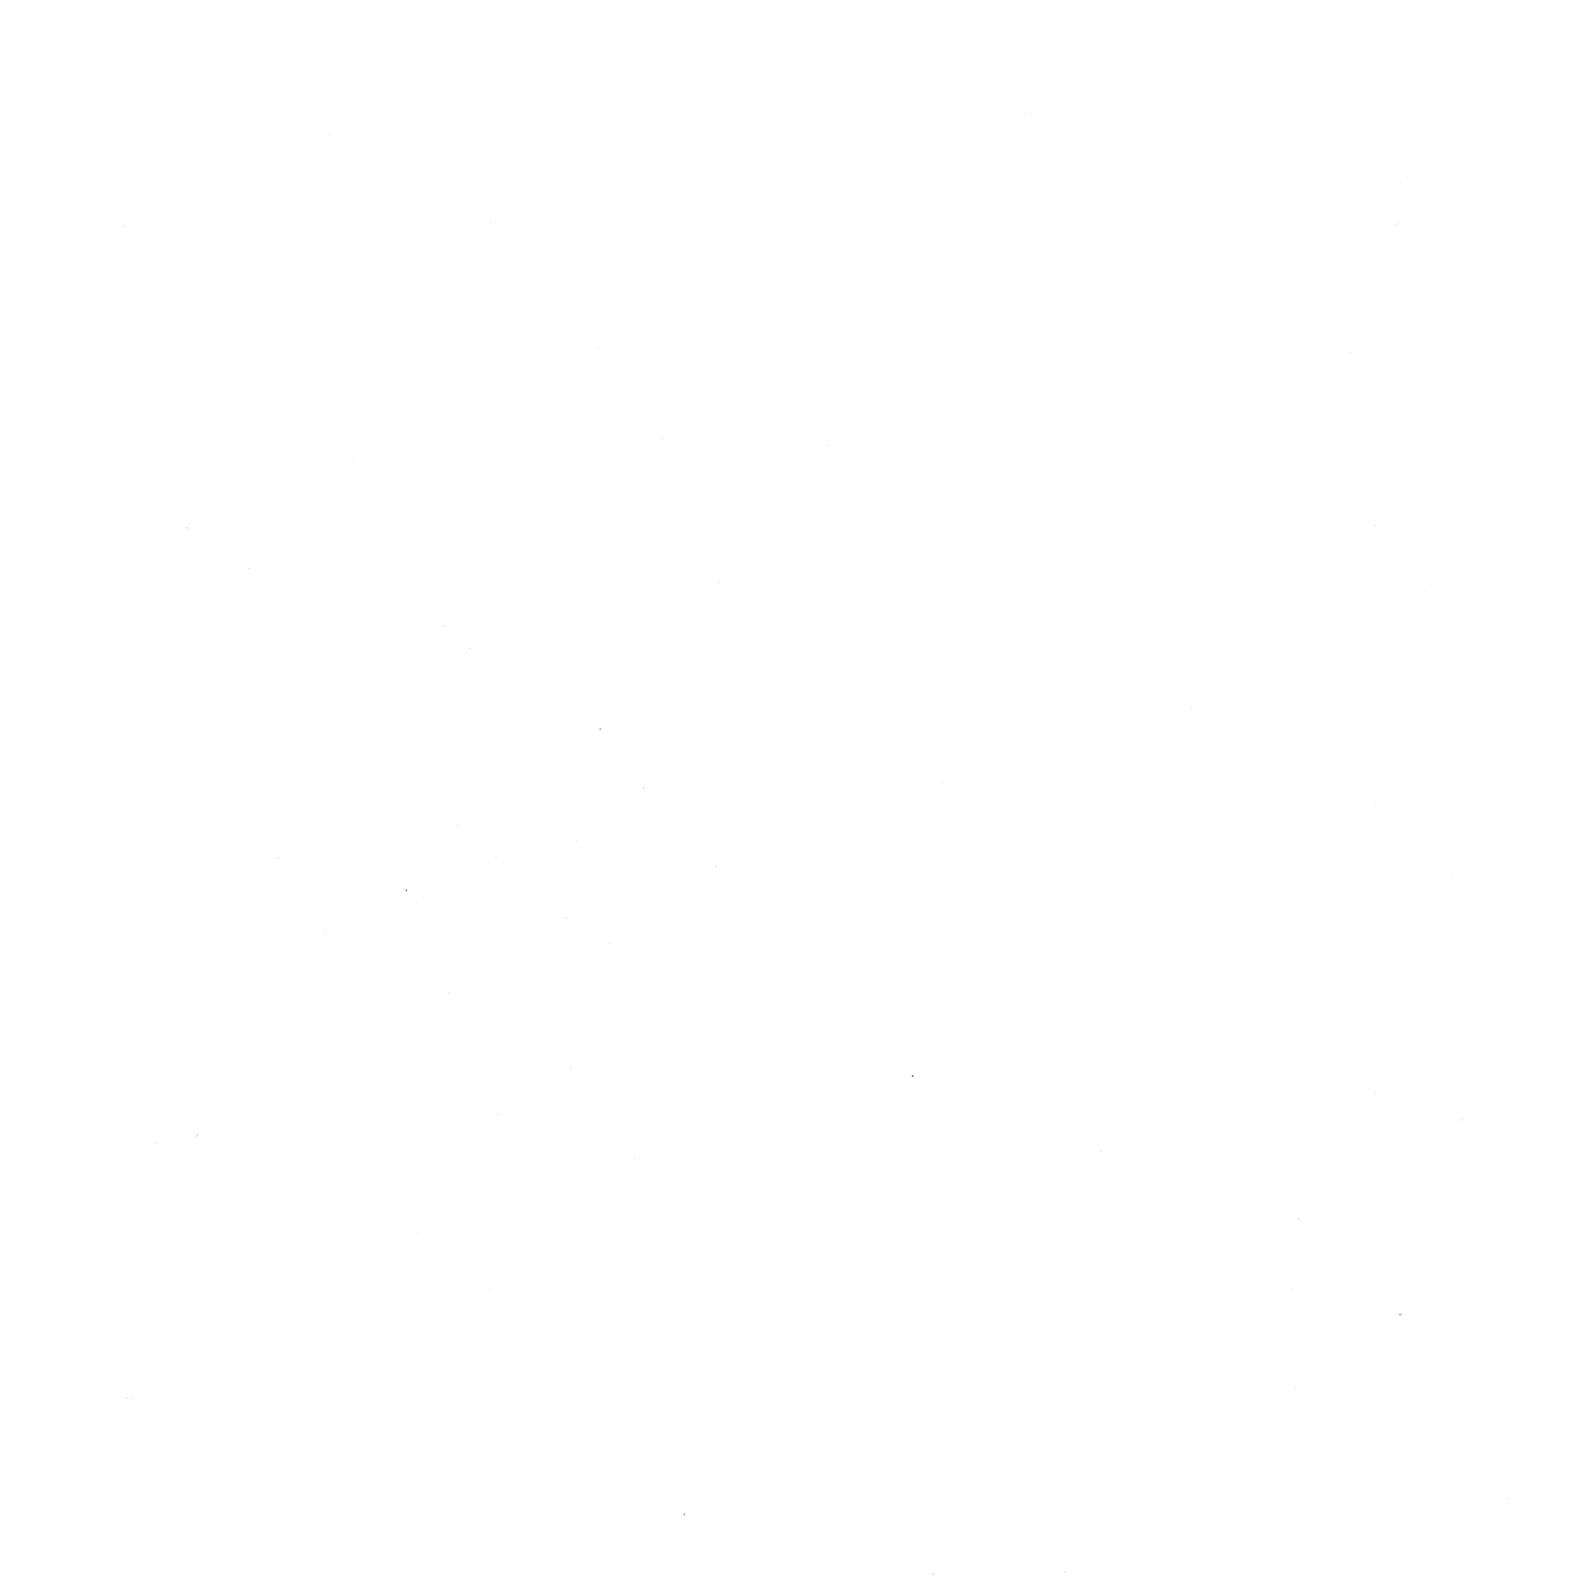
{"staining": {"intensity": "moderate", "quantity": ">75%", "location": "cytoplasmic/membranous"}, "tissue": "melanoma", "cell_type": "Tumor cells", "image_type": "cancer", "snomed": [{"axis": "morphology", "description": "Malignant melanoma, Metastatic site"}, {"axis": "topography", "description": "Lung"}], "caption": "A high-resolution micrograph shows IHC staining of malignant melanoma (metastatic site), which exhibits moderate cytoplasmic/membranous positivity in approximately >75% of tumor cells.", "gene": "RNF150", "patient": {"sex": "male", "age": 64}}